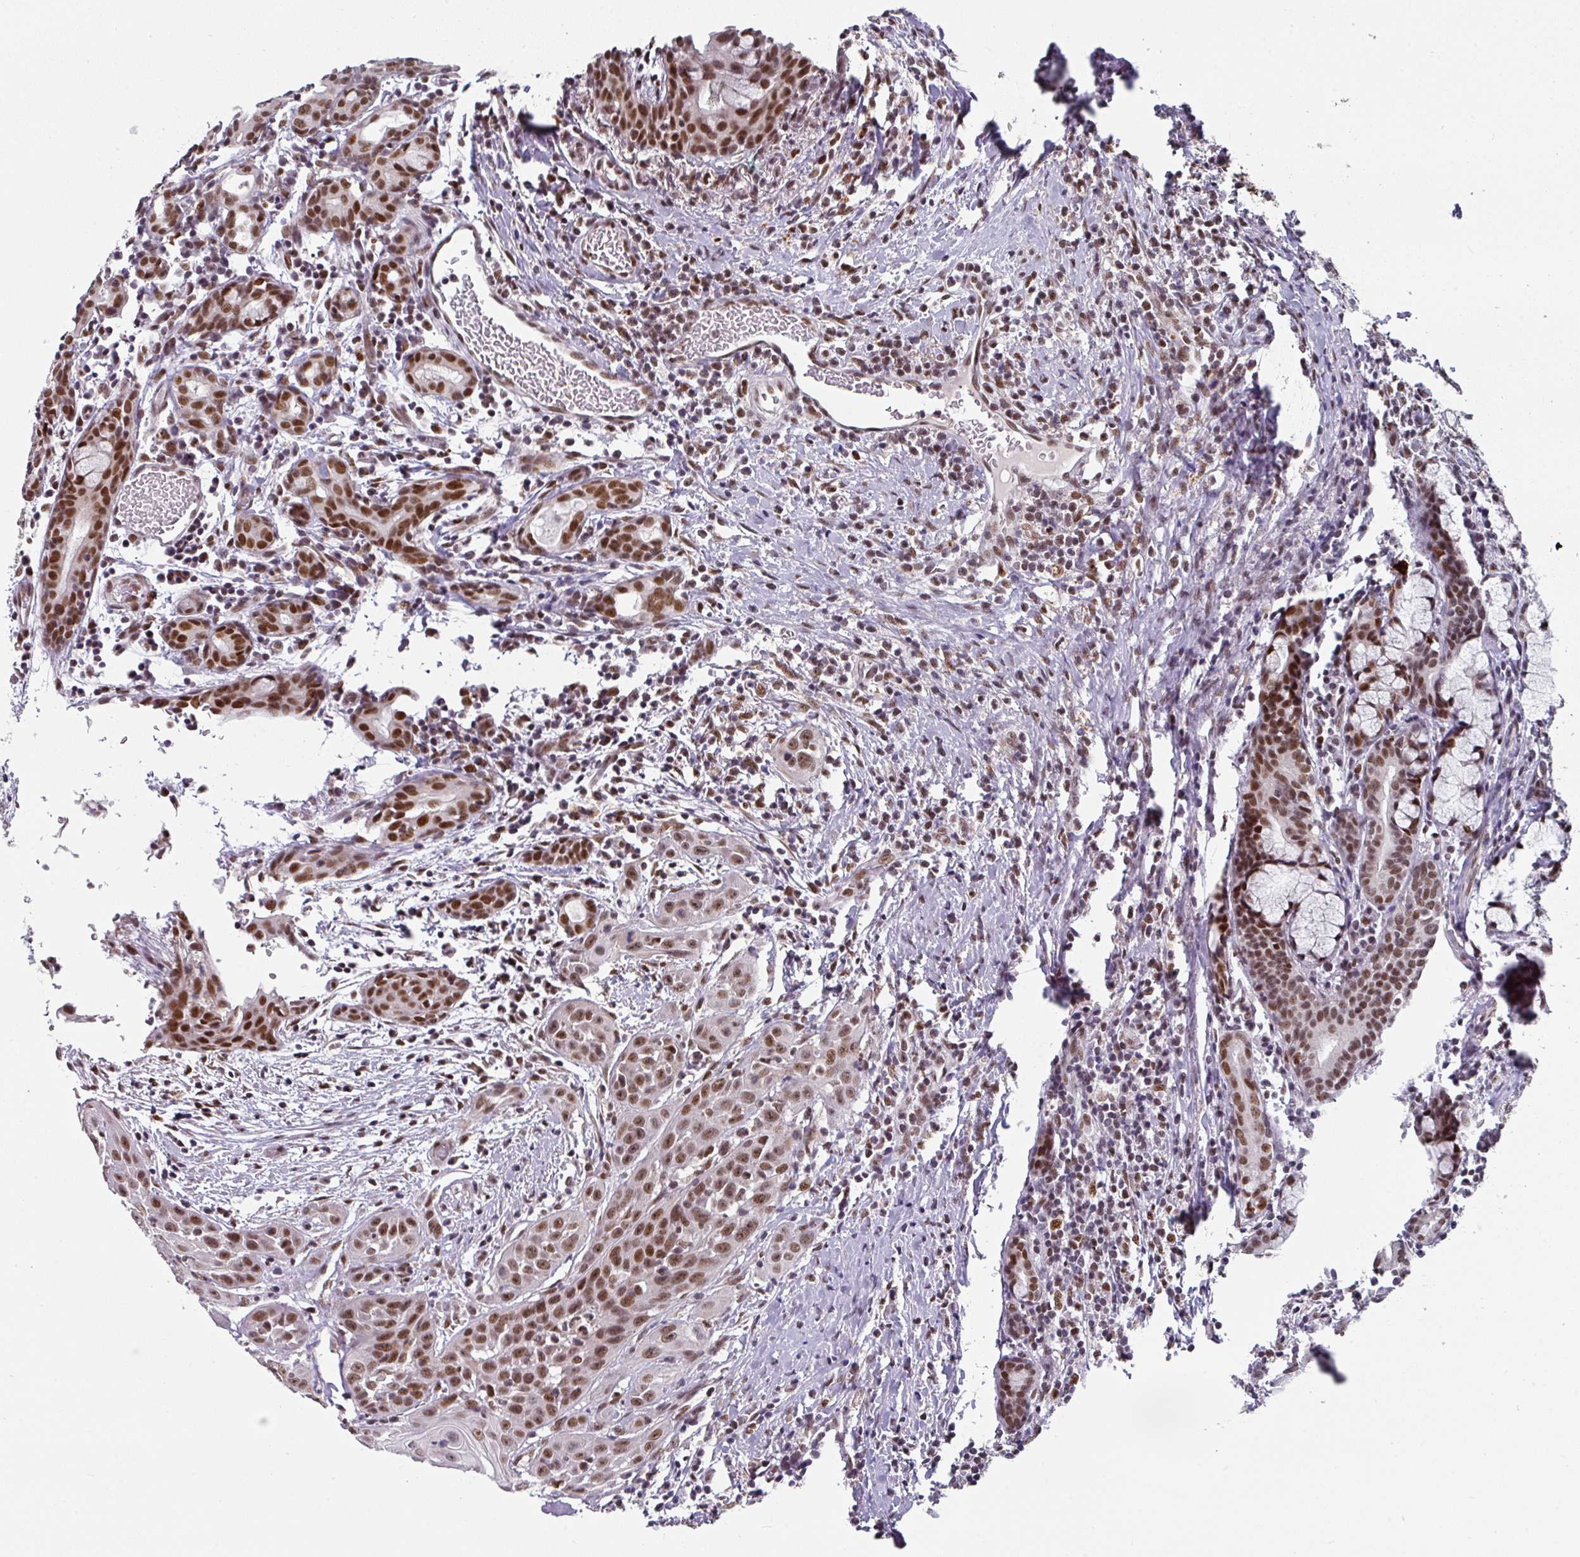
{"staining": {"intensity": "moderate", "quantity": ">75%", "location": "nuclear"}, "tissue": "head and neck cancer", "cell_type": "Tumor cells", "image_type": "cancer", "snomed": [{"axis": "morphology", "description": "Squamous cell carcinoma, NOS"}, {"axis": "topography", "description": "Oral tissue"}, {"axis": "topography", "description": "Head-Neck"}], "caption": "Head and neck squamous cell carcinoma was stained to show a protein in brown. There is medium levels of moderate nuclear positivity in approximately >75% of tumor cells.", "gene": "RAD50", "patient": {"sex": "female", "age": 50}}